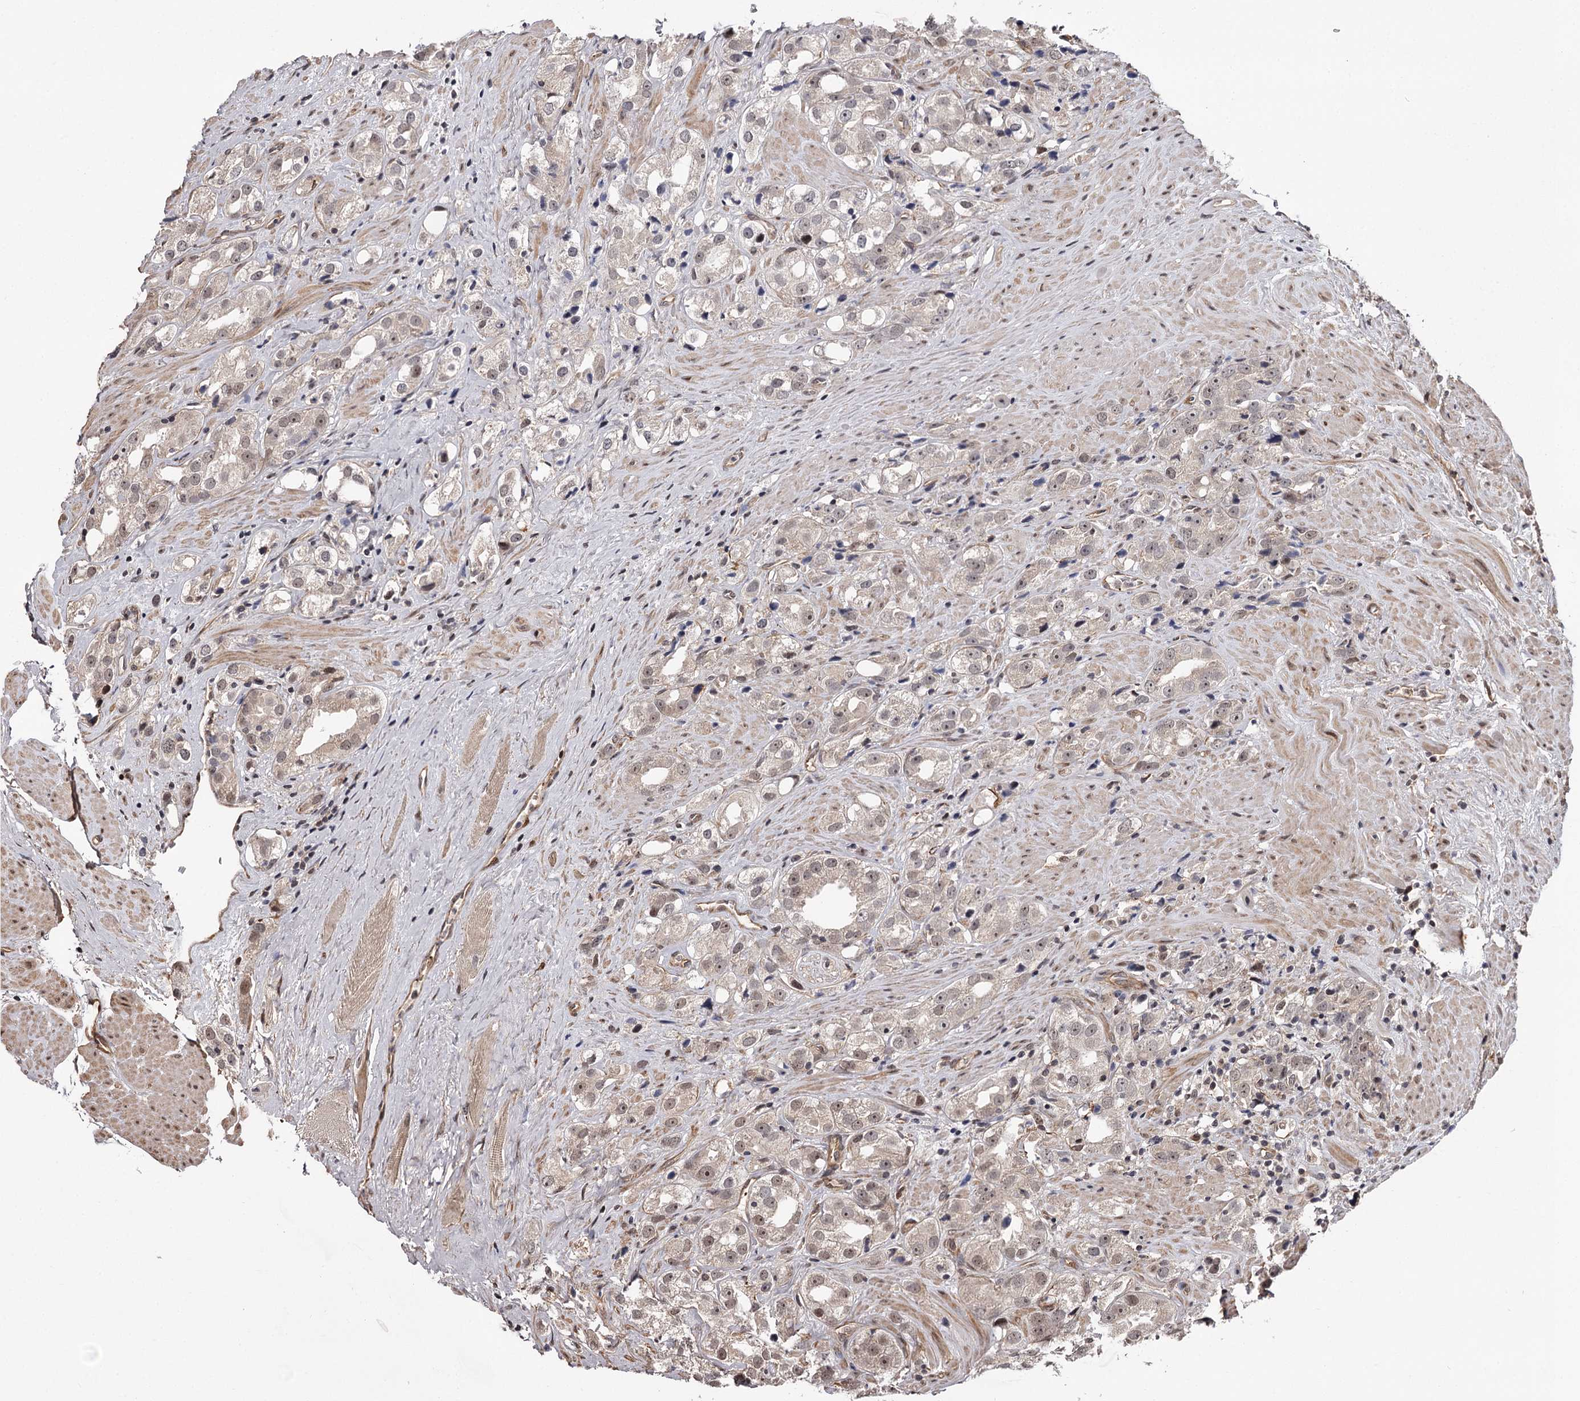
{"staining": {"intensity": "weak", "quantity": ">75%", "location": "nuclear"}, "tissue": "prostate cancer", "cell_type": "Tumor cells", "image_type": "cancer", "snomed": [{"axis": "morphology", "description": "Adenocarcinoma, NOS"}, {"axis": "topography", "description": "Prostate"}], "caption": "Immunohistochemical staining of human prostate cancer (adenocarcinoma) demonstrates low levels of weak nuclear protein staining in about >75% of tumor cells.", "gene": "TTC33", "patient": {"sex": "male", "age": 79}}